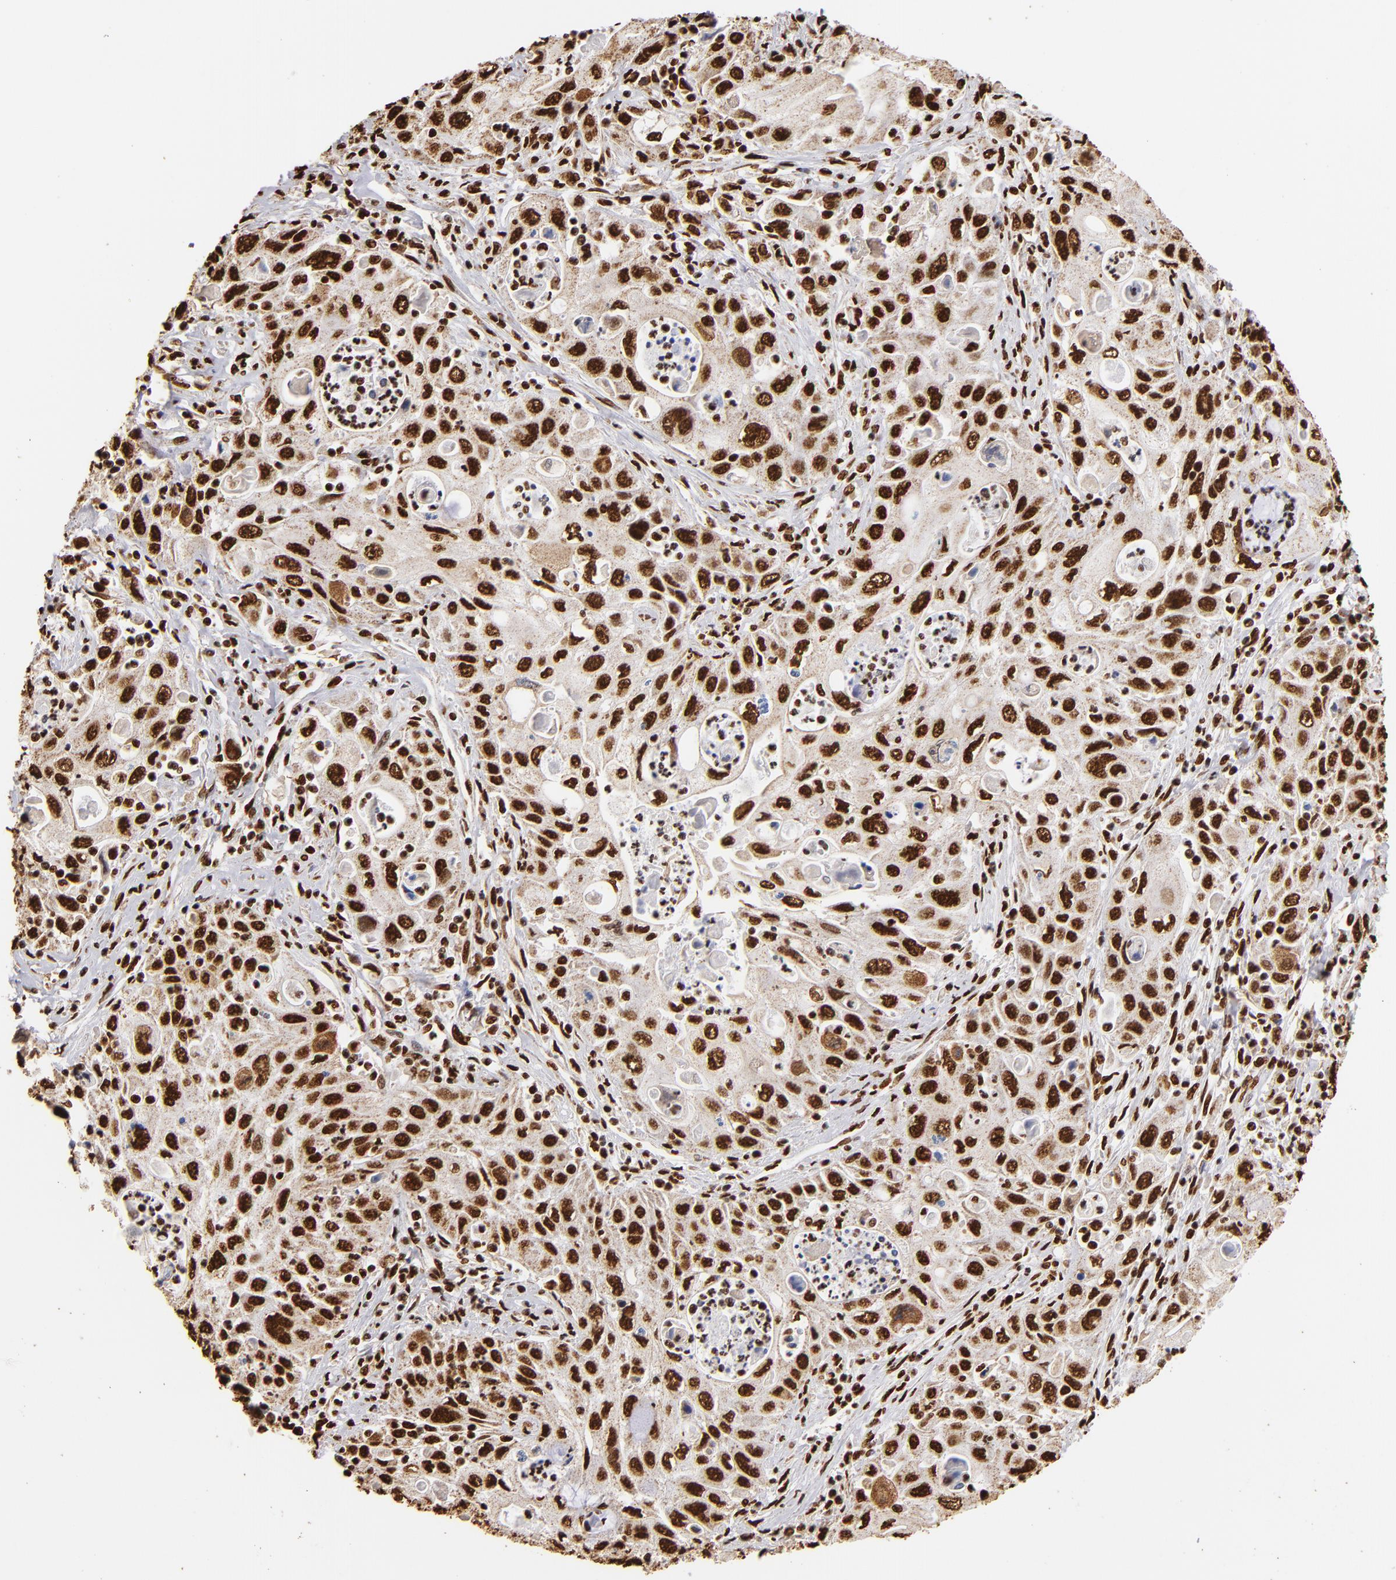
{"staining": {"intensity": "strong", "quantity": ">75%", "location": "nuclear"}, "tissue": "pancreatic cancer", "cell_type": "Tumor cells", "image_type": "cancer", "snomed": [{"axis": "morphology", "description": "Adenocarcinoma, NOS"}, {"axis": "topography", "description": "Pancreas"}], "caption": "Pancreatic cancer was stained to show a protein in brown. There is high levels of strong nuclear staining in about >75% of tumor cells.", "gene": "ILF3", "patient": {"sex": "male", "age": 70}}